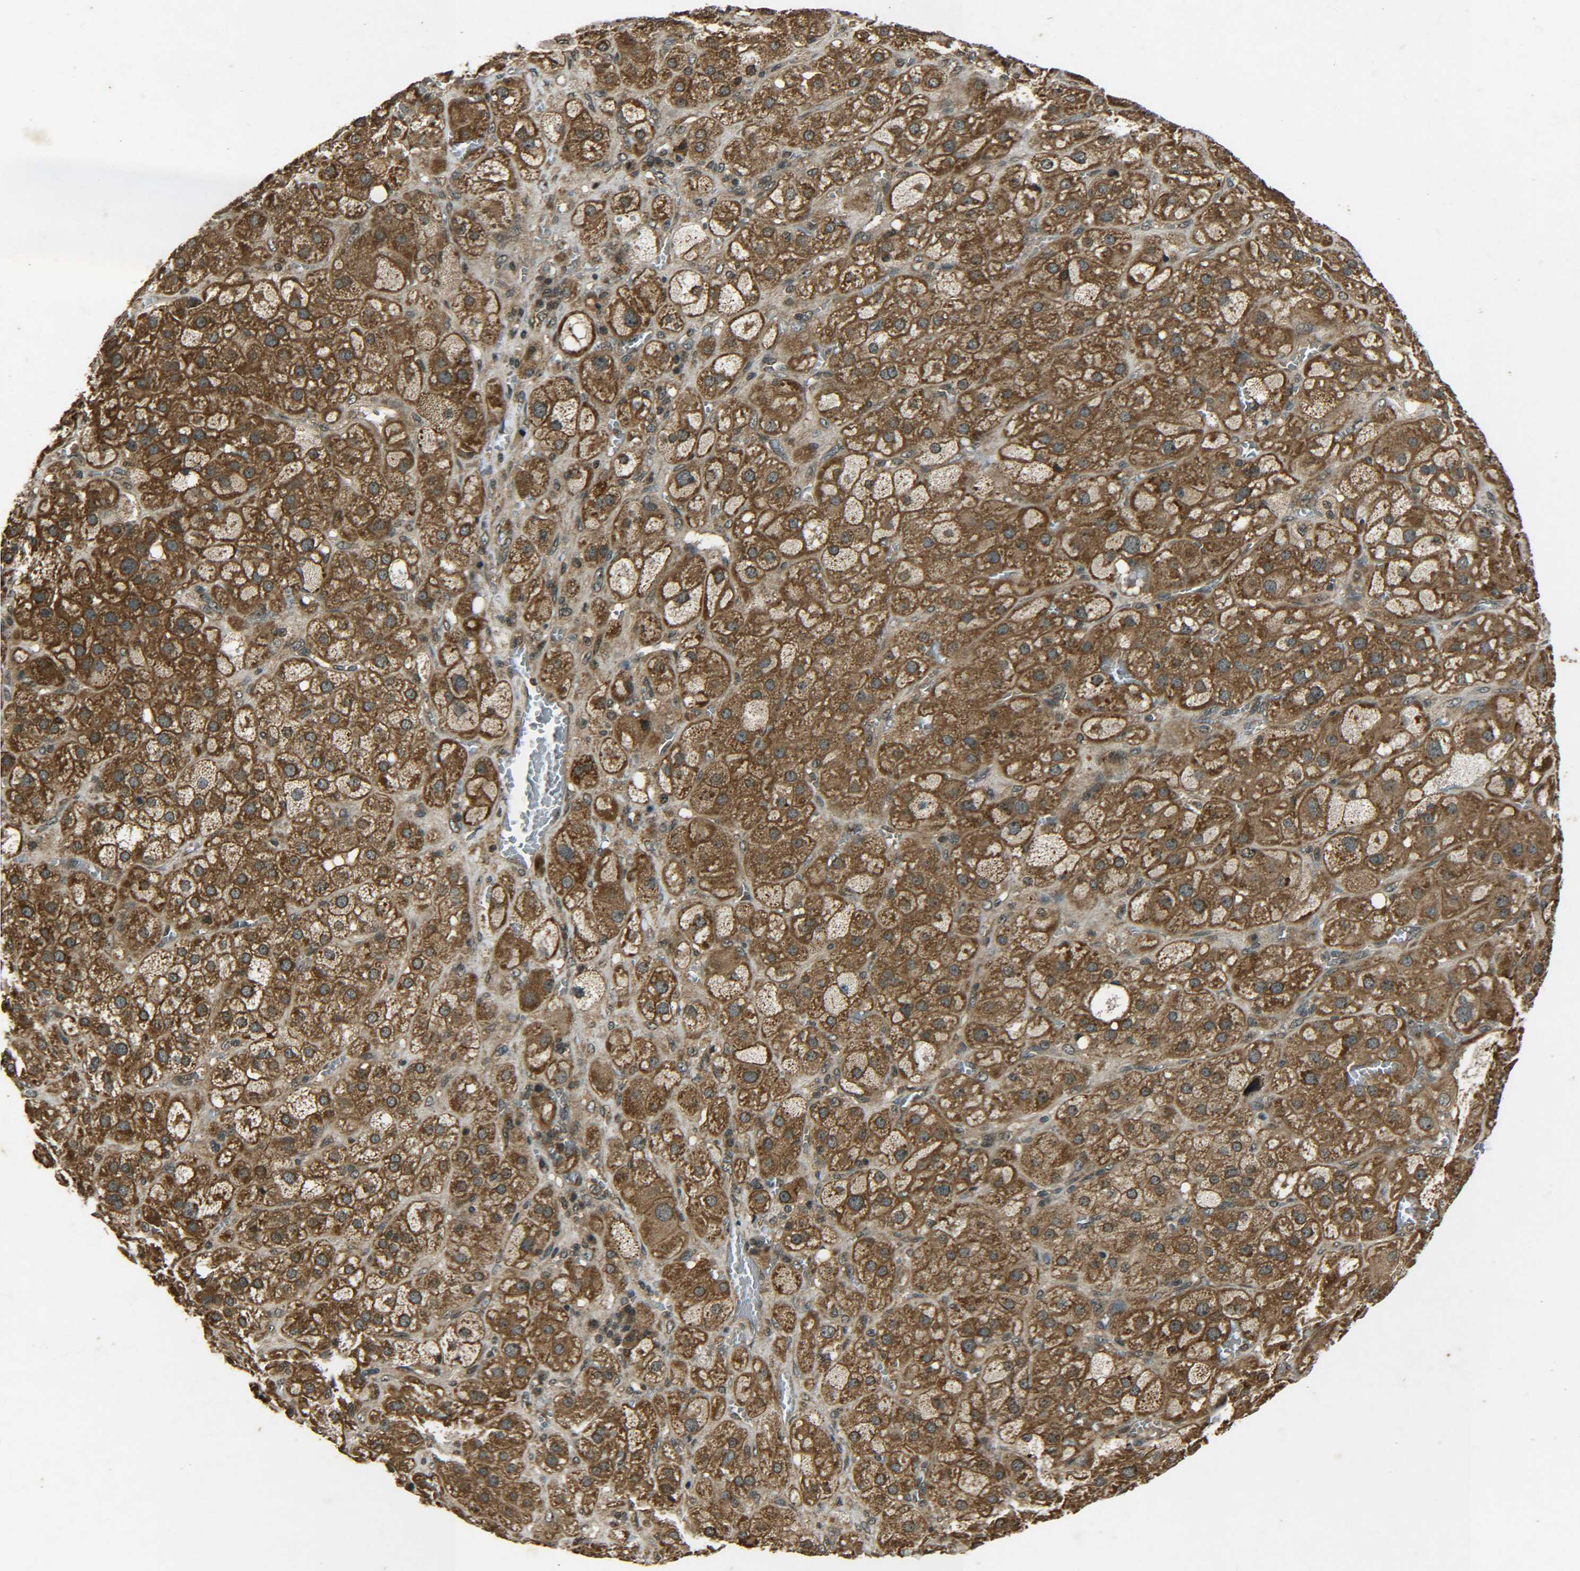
{"staining": {"intensity": "strong", "quantity": ">75%", "location": "cytoplasmic/membranous"}, "tissue": "adrenal gland", "cell_type": "Glandular cells", "image_type": "normal", "snomed": [{"axis": "morphology", "description": "Normal tissue, NOS"}, {"axis": "topography", "description": "Adrenal gland"}], "caption": "Immunohistochemistry (IHC) of benign human adrenal gland demonstrates high levels of strong cytoplasmic/membranous expression in about >75% of glandular cells.", "gene": "PLK2", "patient": {"sex": "female", "age": 47}}